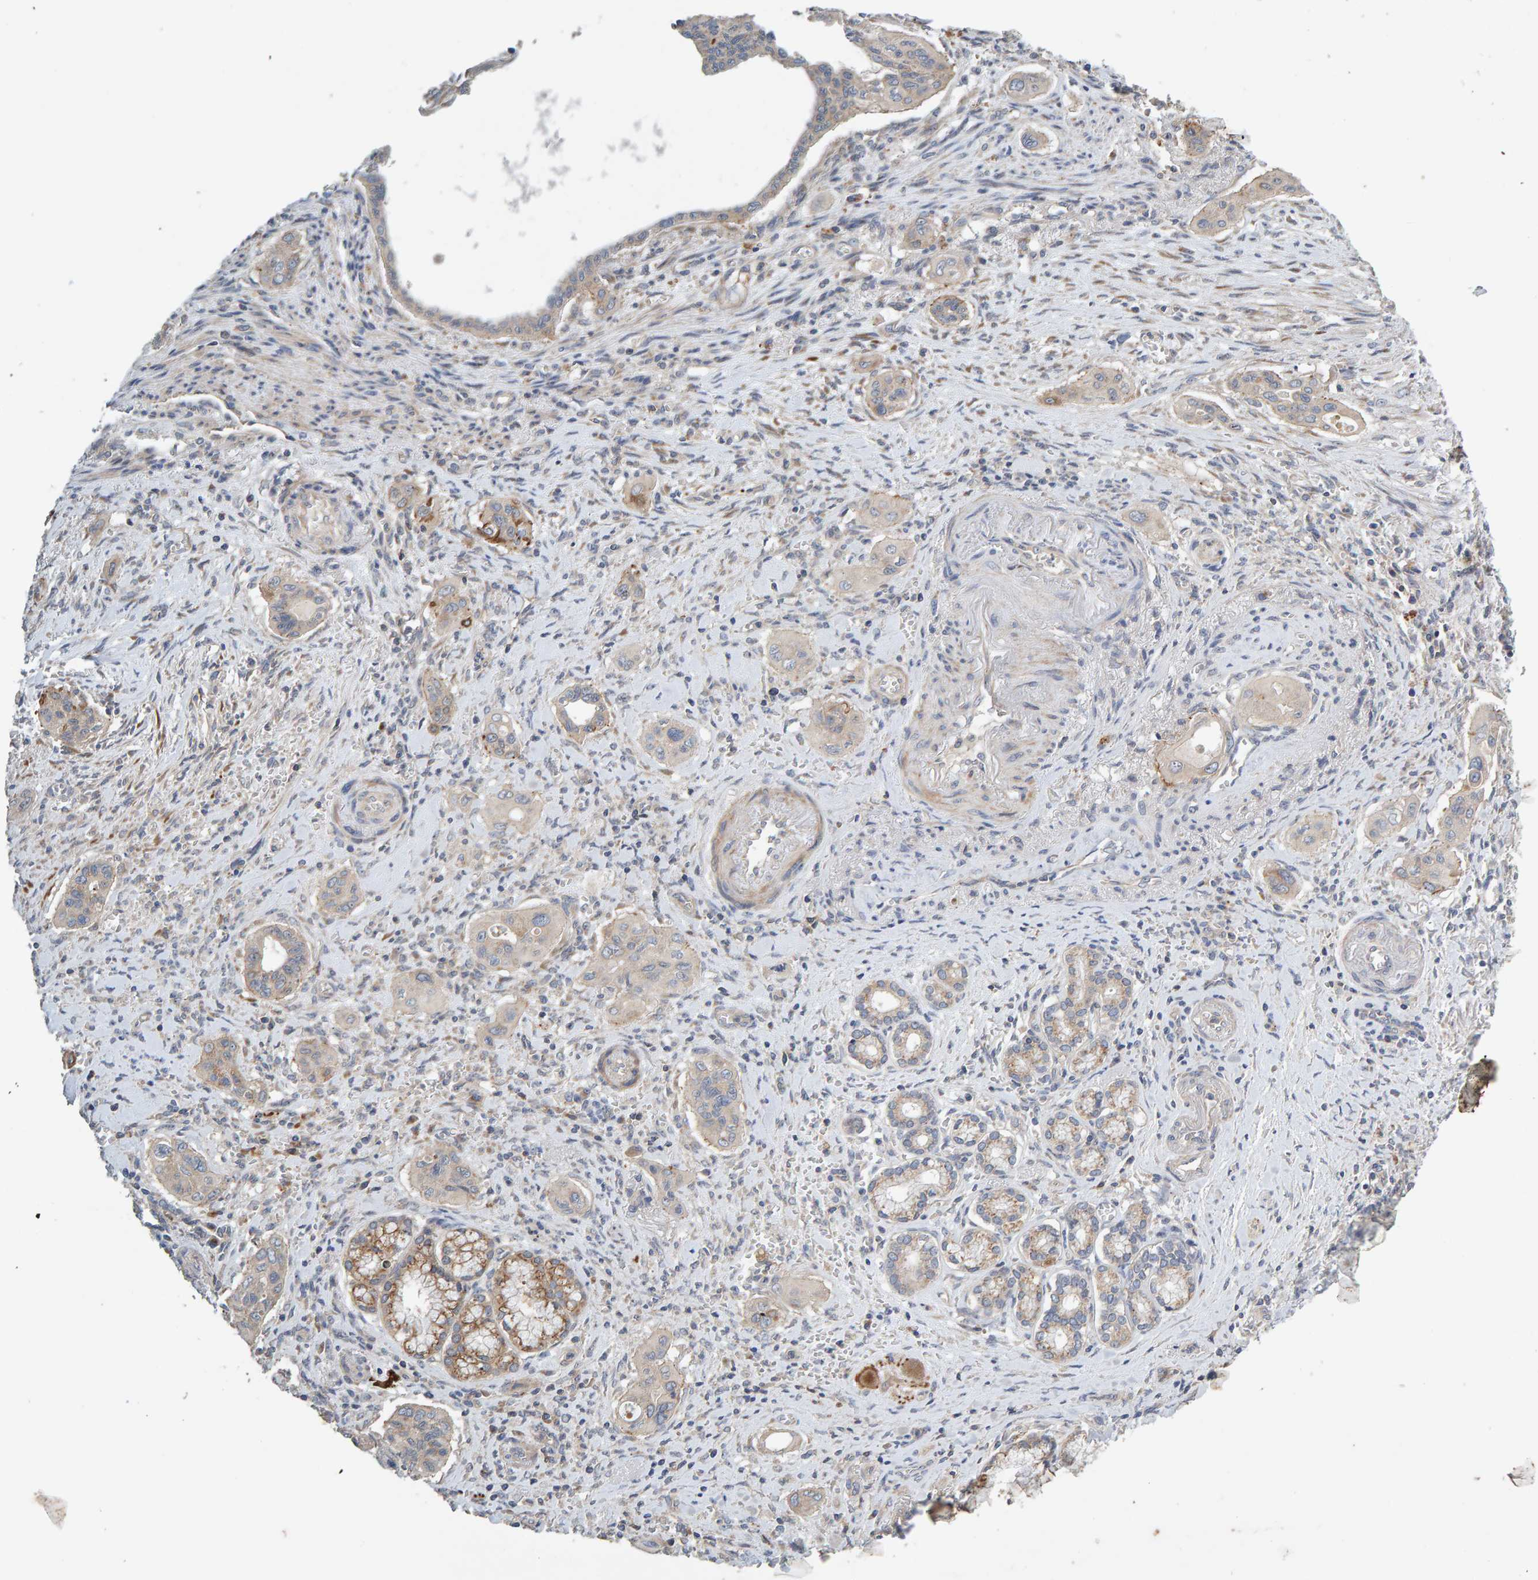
{"staining": {"intensity": "weak", "quantity": "25%-75%", "location": "cytoplasmic/membranous"}, "tissue": "pancreatic cancer", "cell_type": "Tumor cells", "image_type": "cancer", "snomed": [{"axis": "morphology", "description": "Adenocarcinoma, NOS"}, {"axis": "topography", "description": "Pancreas"}], "caption": "Weak cytoplasmic/membranous staining is present in about 25%-75% of tumor cells in adenocarcinoma (pancreatic). (DAB IHC, brown staining for protein, blue staining for nuclei).", "gene": "CCM2", "patient": {"sex": "male", "age": 77}}